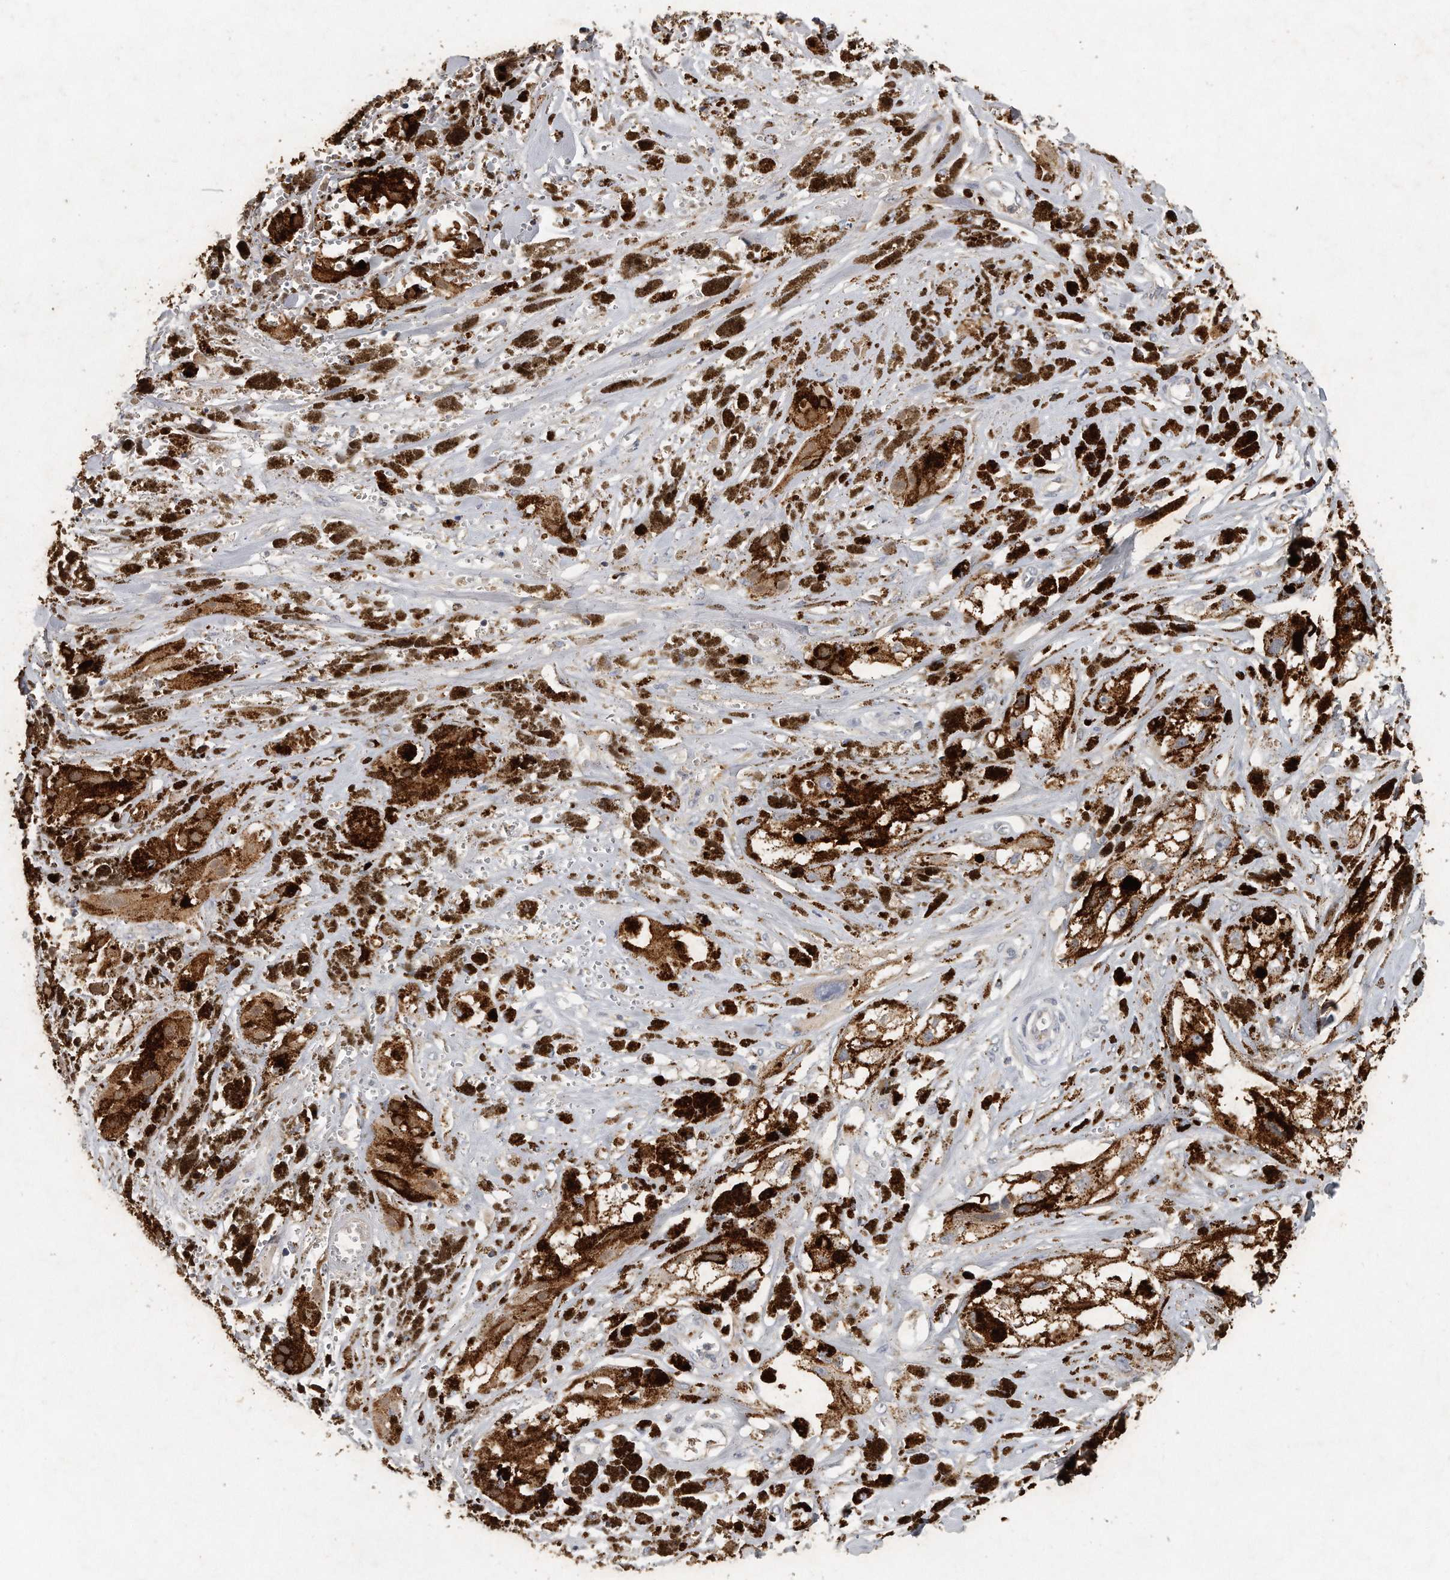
{"staining": {"intensity": "negative", "quantity": "none", "location": "none"}, "tissue": "melanoma", "cell_type": "Tumor cells", "image_type": "cancer", "snomed": [{"axis": "morphology", "description": "Malignant melanoma, NOS"}, {"axis": "topography", "description": "Skin"}], "caption": "DAB (3,3'-diaminobenzidine) immunohistochemical staining of melanoma demonstrates no significant positivity in tumor cells.", "gene": "TRAPPC14", "patient": {"sex": "male", "age": 88}}